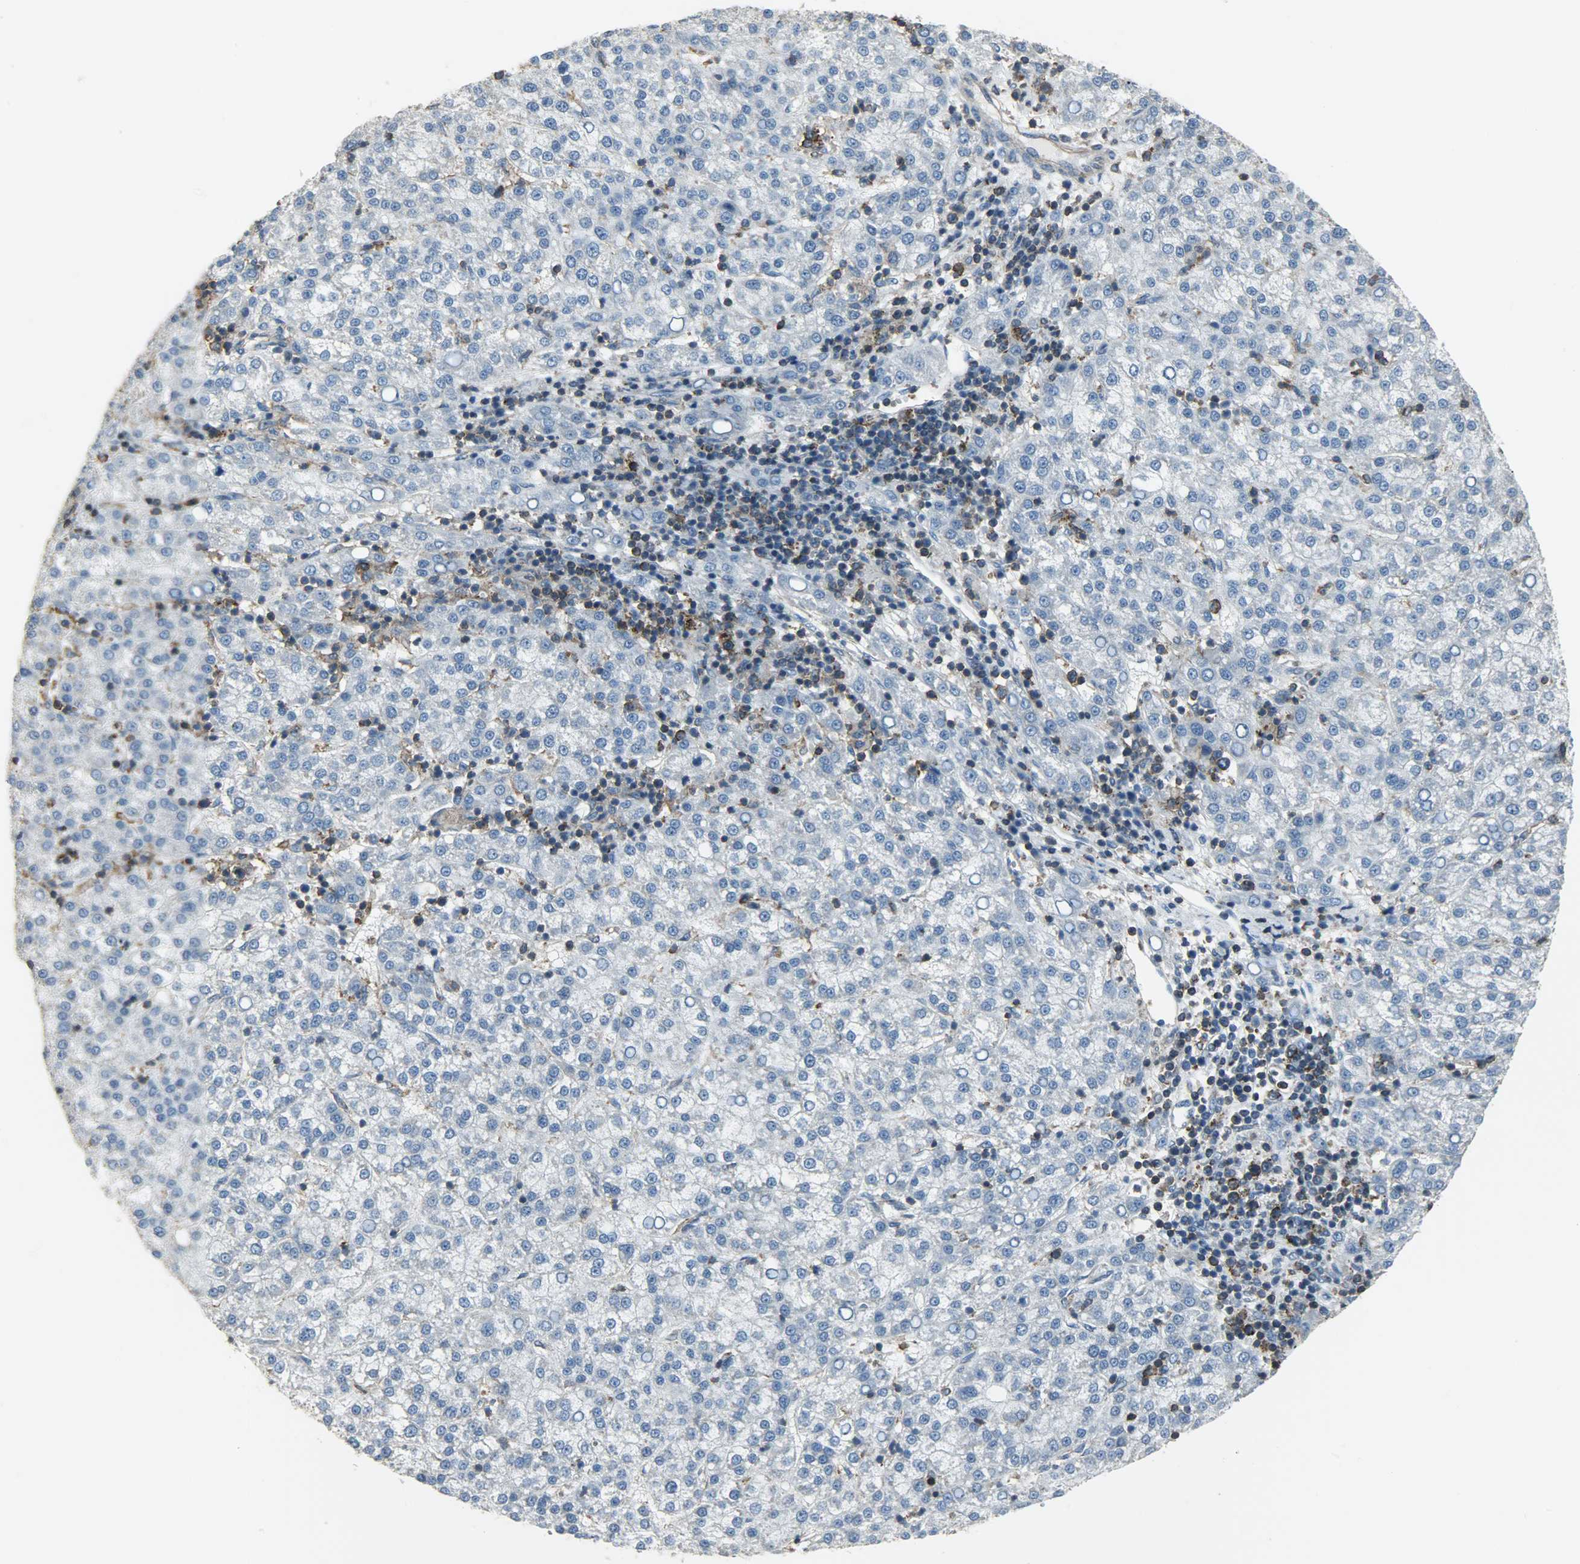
{"staining": {"intensity": "weak", "quantity": ">75%", "location": "cytoplasmic/membranous"}, "tissue": "liver cancer", "cell_type": "Tumor cells", "image_type": "cancer", "snomed": [{"axis": "morphology", "description": "Carcinoma, Hepatocellular, NOS"}, {"axis": "topography", "description": "Liver"}], "caption": "Immunohistochemical staining of human liver cancer displays weak cytoplasmic/membranous protein staining in approximately >75% of tumor cells.", "gene": "DNAJA4", "patient": {"sex": "female", "age": 58}}